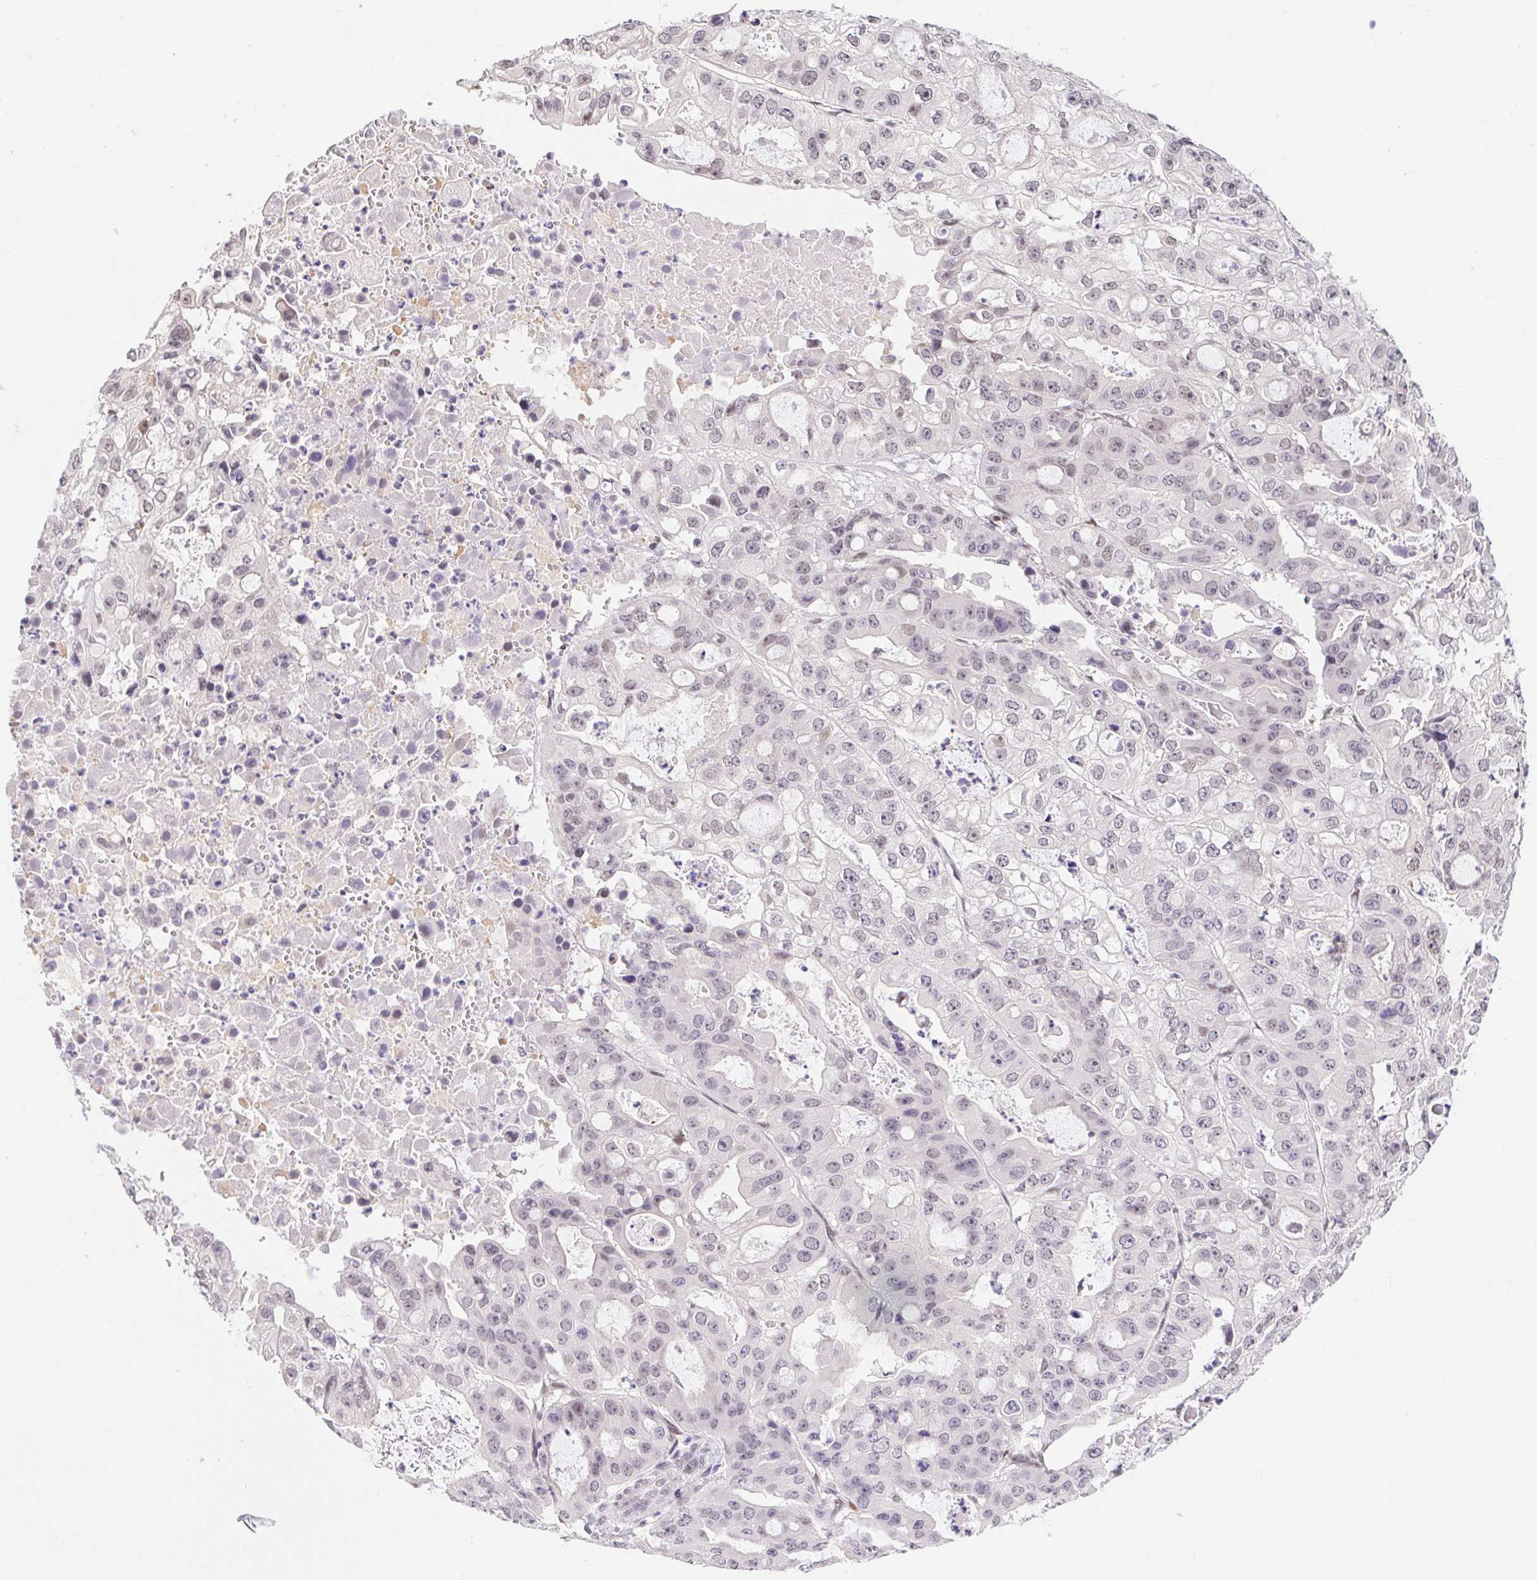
{"staining": {"intensity": "weak", "quantity": "25%-75%", "location": "nuclear"}, "tissue": "ovarian cancer", "cell_type": "Tumor cells", "image_type": "cancer", "snomed": [{"axis": "morphology", "description": "Cystadenocarcinoma, serous, NOS"}, {"axis": "topography", "description": "Ovary"}], "caption": "The image exhibits immunohistochemical staining of serous cystadenocarcinoma (ovarian). There is weak nuclear positivity is appreciated in about 25%-75% of tumor cells.", "gene": "CAND1", "patient": {"sex": "female", "age": 56}}